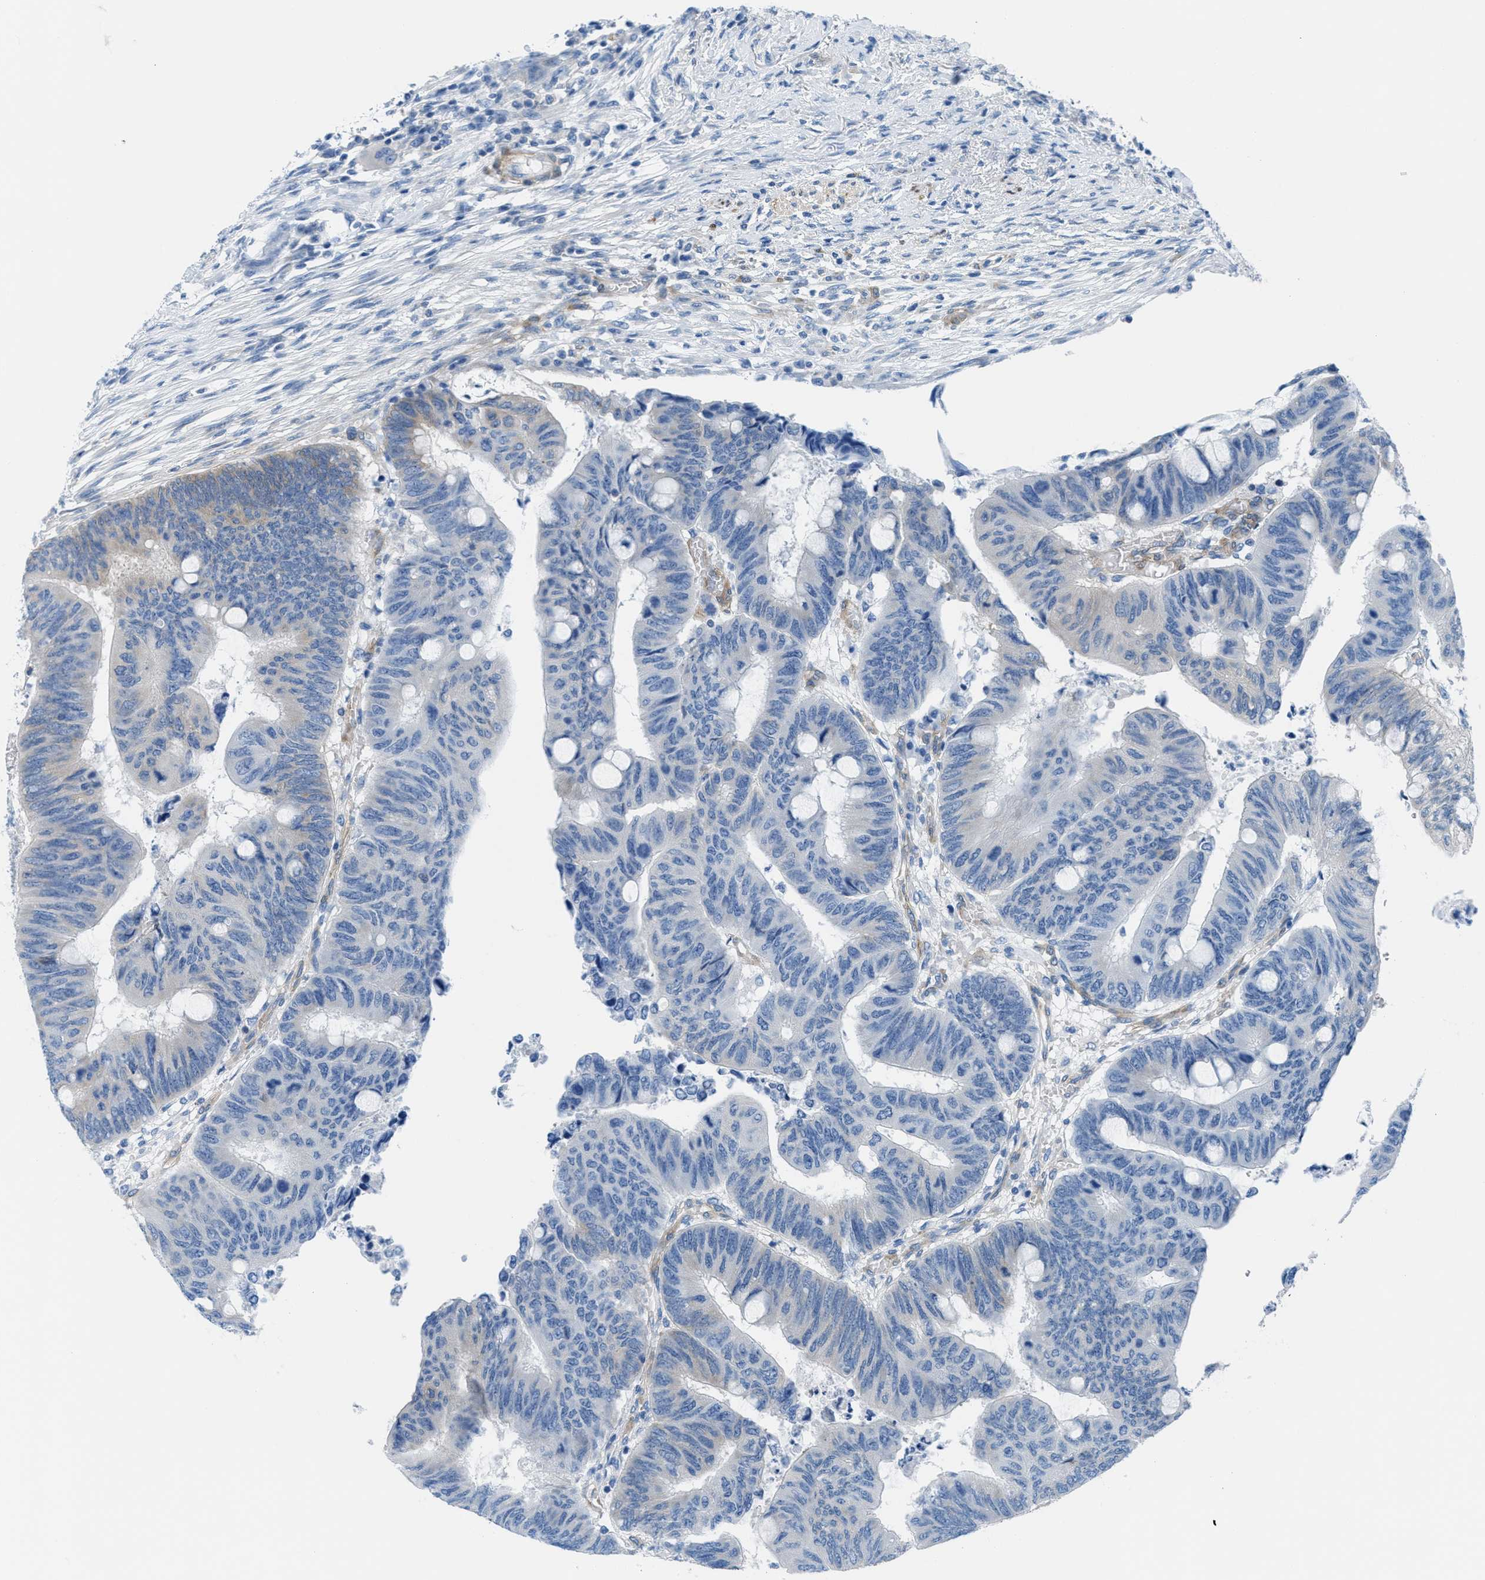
{"staining": {"intensity": "weak", "quantity": "<25%", "location": "cytoplasmic/membranous"}, "tissue": "colorectal cancer", "cell_type": "Tumor cells", "image_type": "cancer", "snomed": [{"axis": "morphology", "description": "Normal tissue, NOS"}, {"axis": "morphology", "description": "Adenocarcinoma, NOS"}, {"axis": "topography", "description": "Rectum"}, {"axis": "topography", "description": "Peripheral nerve tissue"}], "caption": "Immunohistochemistry photomicrograph of human adenocarcinoma (colorectal) stained for a protein (brown), which shows no positivity in tumor cells. The staining is performed using DAB (3,3'-diaminobenzidine) brown chromogen with nuclei counter-stained in using hematoxylin.", "gene": "MAPRE2", "patient": {"sex": "male", "age": 92}}